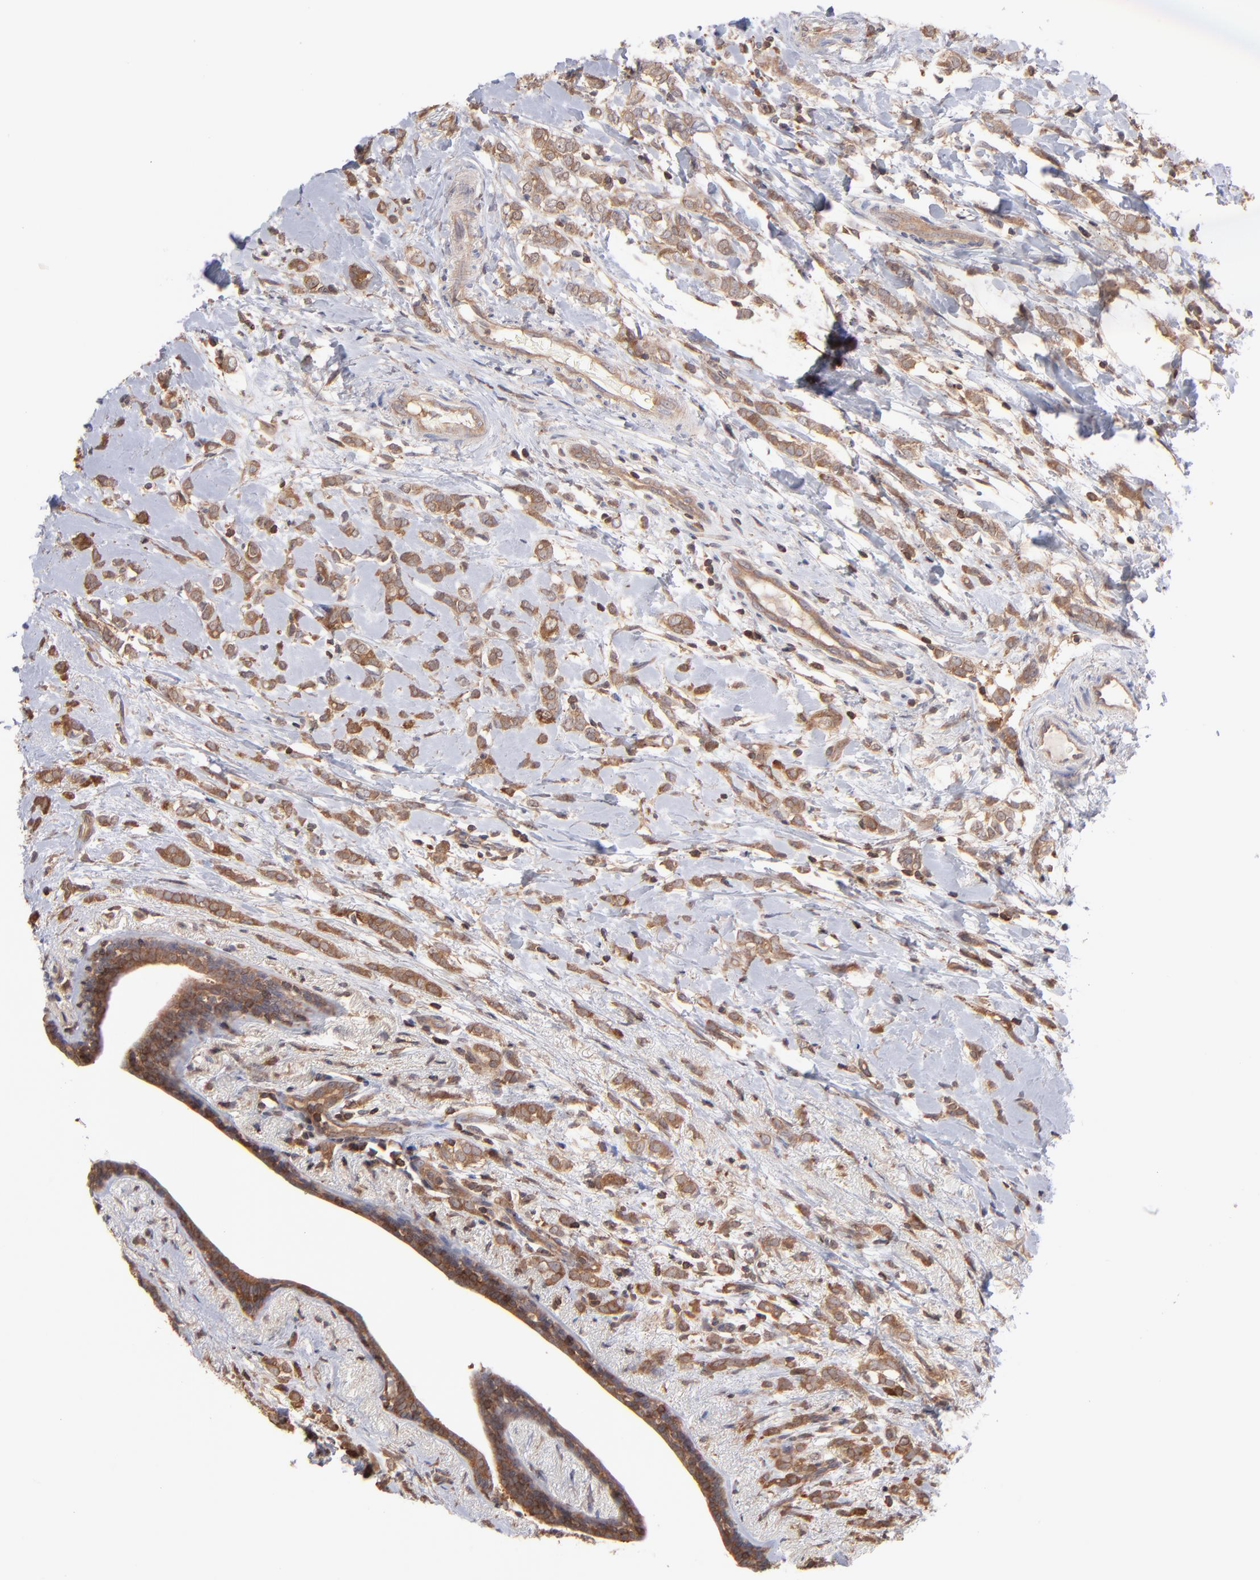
{"staining": {"intensity": "strong", "quantity": ">75%", "location": "cytoplasmic/membranous"}, "tissue": "breast cancer", "cell_type": "Tumor cells", "image_type": "cancer", "snomed": [{"axis": "morphology", "description": "Normal tissue, NOS"}, {"axis": "morphology", "description": "Lobular carcinoma"}, {"axis": "topography", "description": "Breast"}], "caption": "A brown stain labels strong cytoplasmic/membranous positivity of a protein in human lobular carcinoma (breast) tumor cells.", "gene": "MAP2K2", "patient": {"sex": "female", "age": 47}}